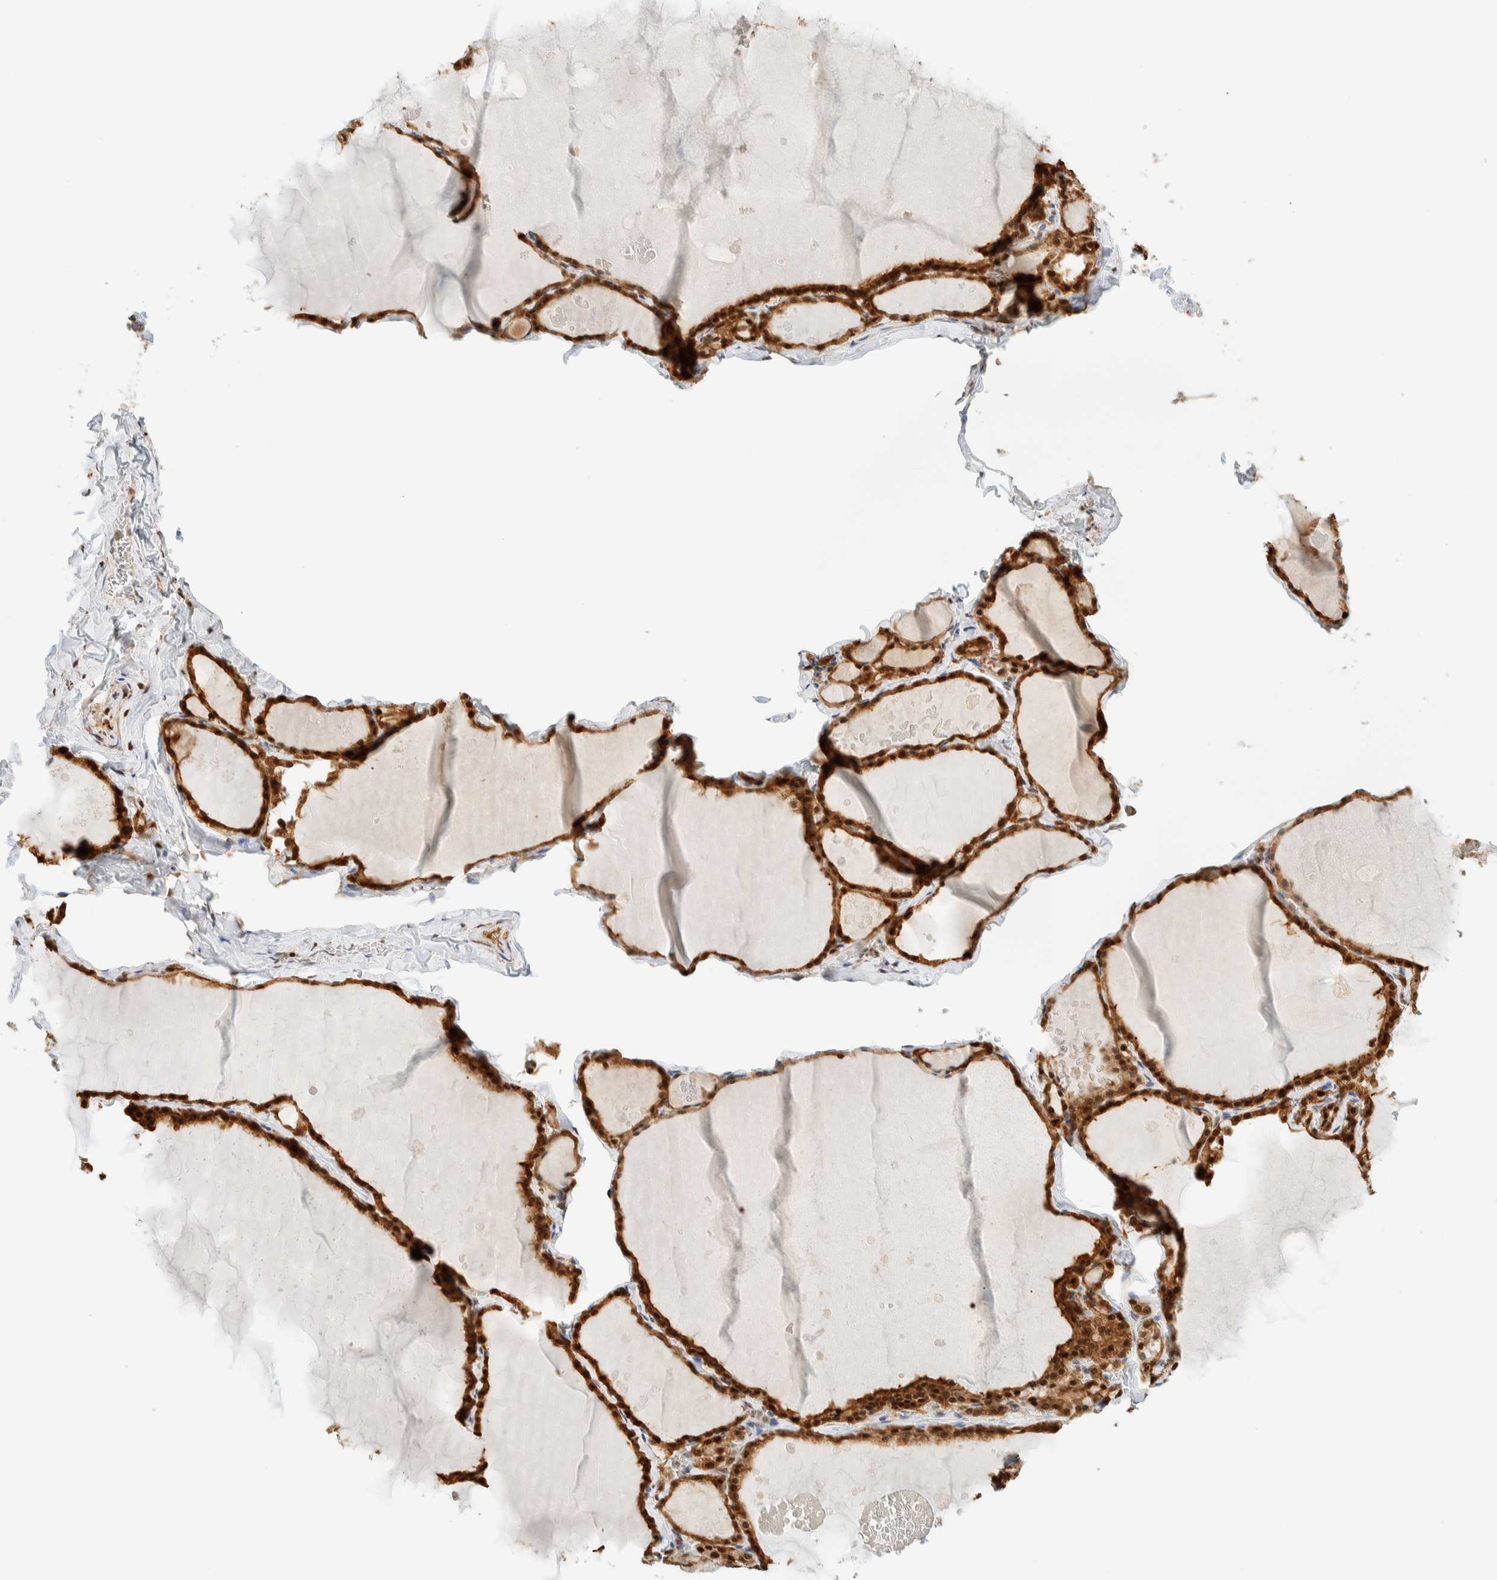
{"staining": {"intensity": "strong", "quantity": ">75%", "location": "cytoplasmic/membranous,nuclear"}, "tissue": "thyroid gland", "cell_type": "Glandular cells", "image_type": "normal", "snomed": [{"axis": "morphology", "description": "Normal tissue, NOS"}, {"axis": "topography", "description": "Thyroid gland"}], "caption": "The photomicrograph displays staining of unremarkable thyroid gland, revealing strong cytoplasmic/membranous,nuclear protein expression (brown color) within glandular cells. (DAB IHC, brown staining for protein, blue staining for nuclei).", "gene": "ZBTB37", "patient": {"sex": "male", "age": 56}}